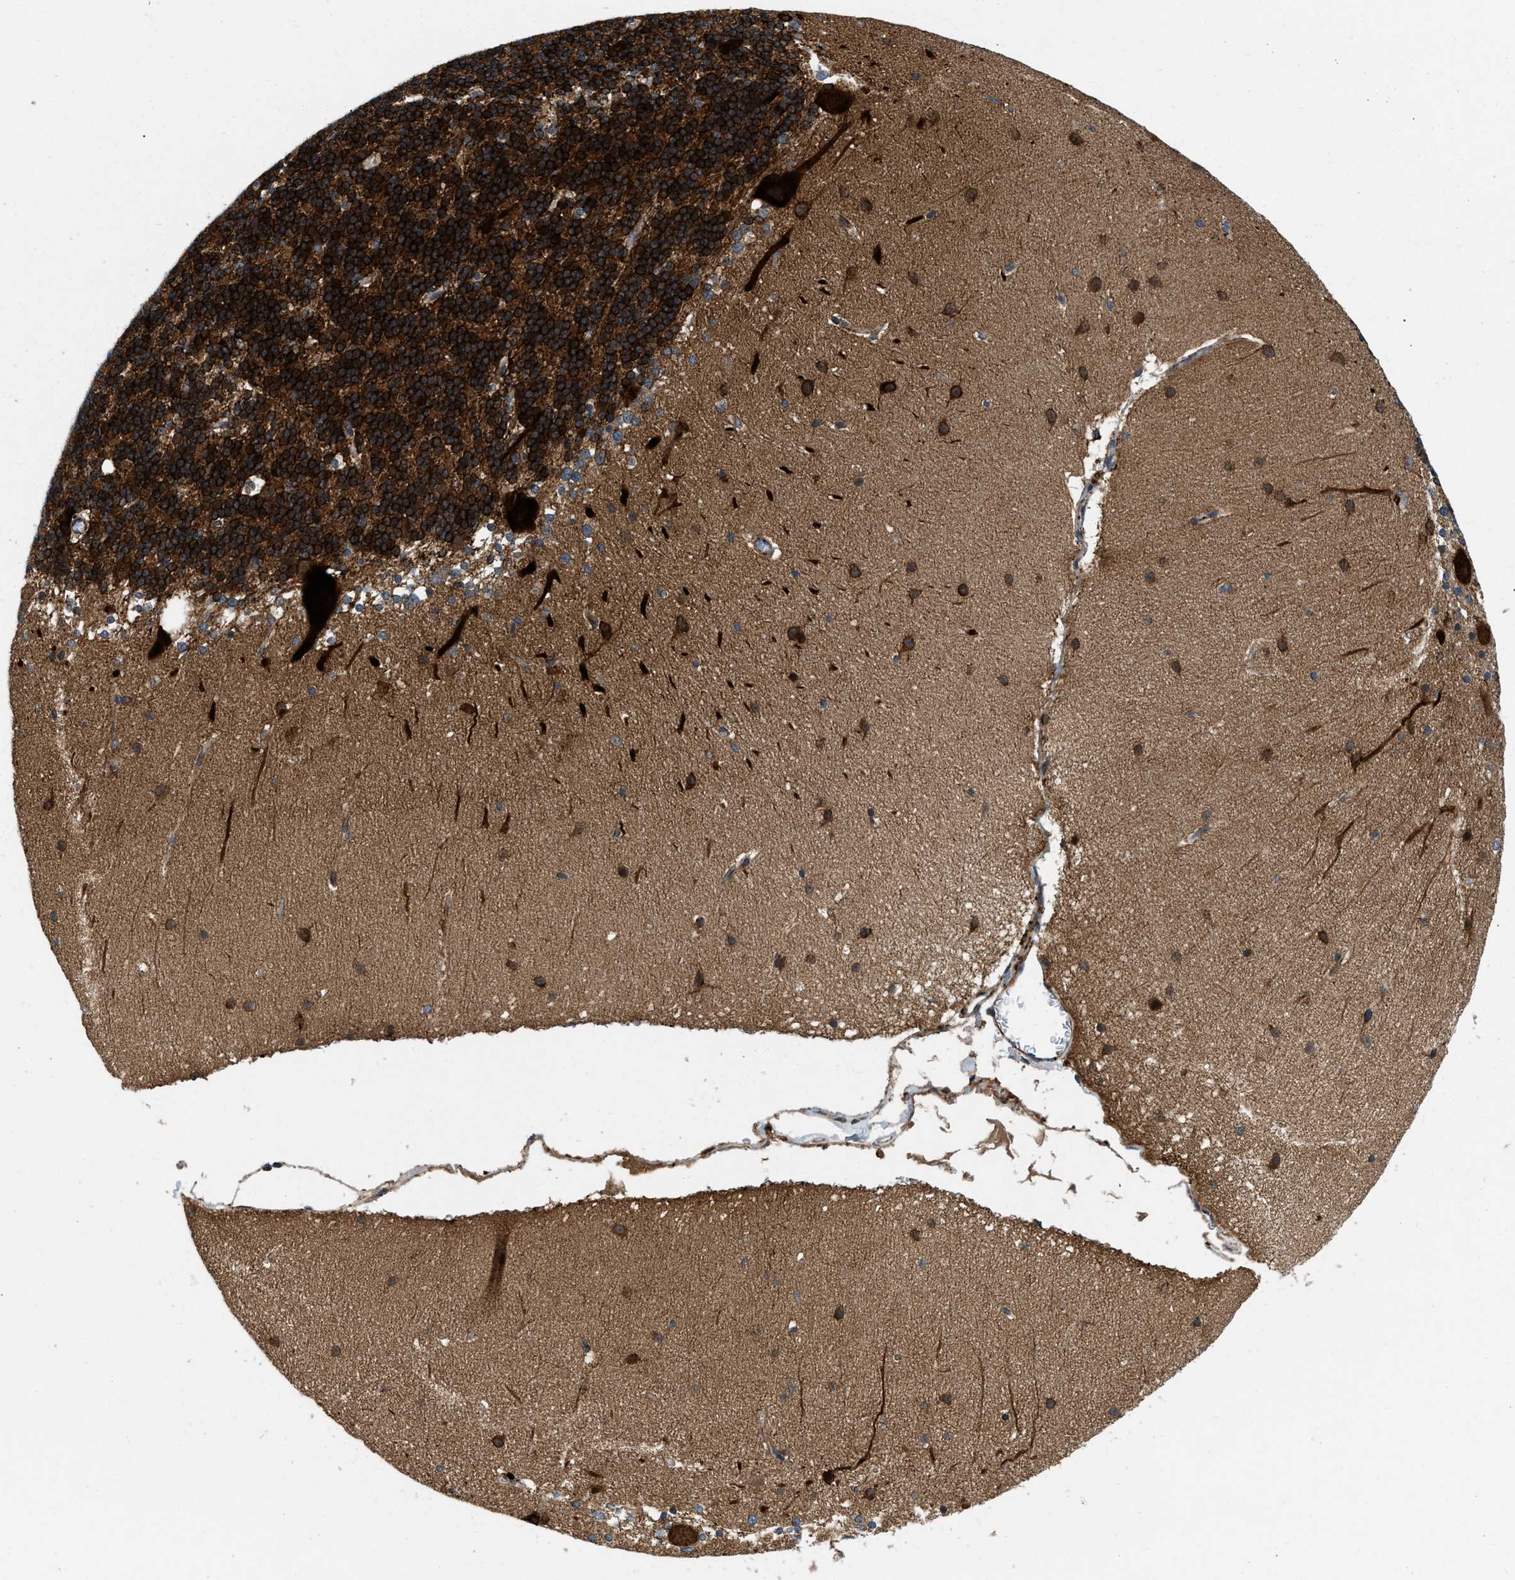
{"staining": {"intensity": "strong", "quantity": ">75%", "location": "cytoplasmic/membranous"}, "tissue": "cerebellum", "cell_type": "Cells in granular layer", "image_type": "normal", "snomed": [{"axis": "morphology", "description": "Normal tissue, NOS"}, {"axis": "topography", "description": "Cerebellum"}], "caption": "This image shows immunohistochemistry (IHC) staining of unremarkable human cerebellum, with high strong cytoplasmic/membranous staining in approximately >75% of cells in granular layer.", "gene": "ZNF599", "patient": {"sex": "female", "age": 19}}